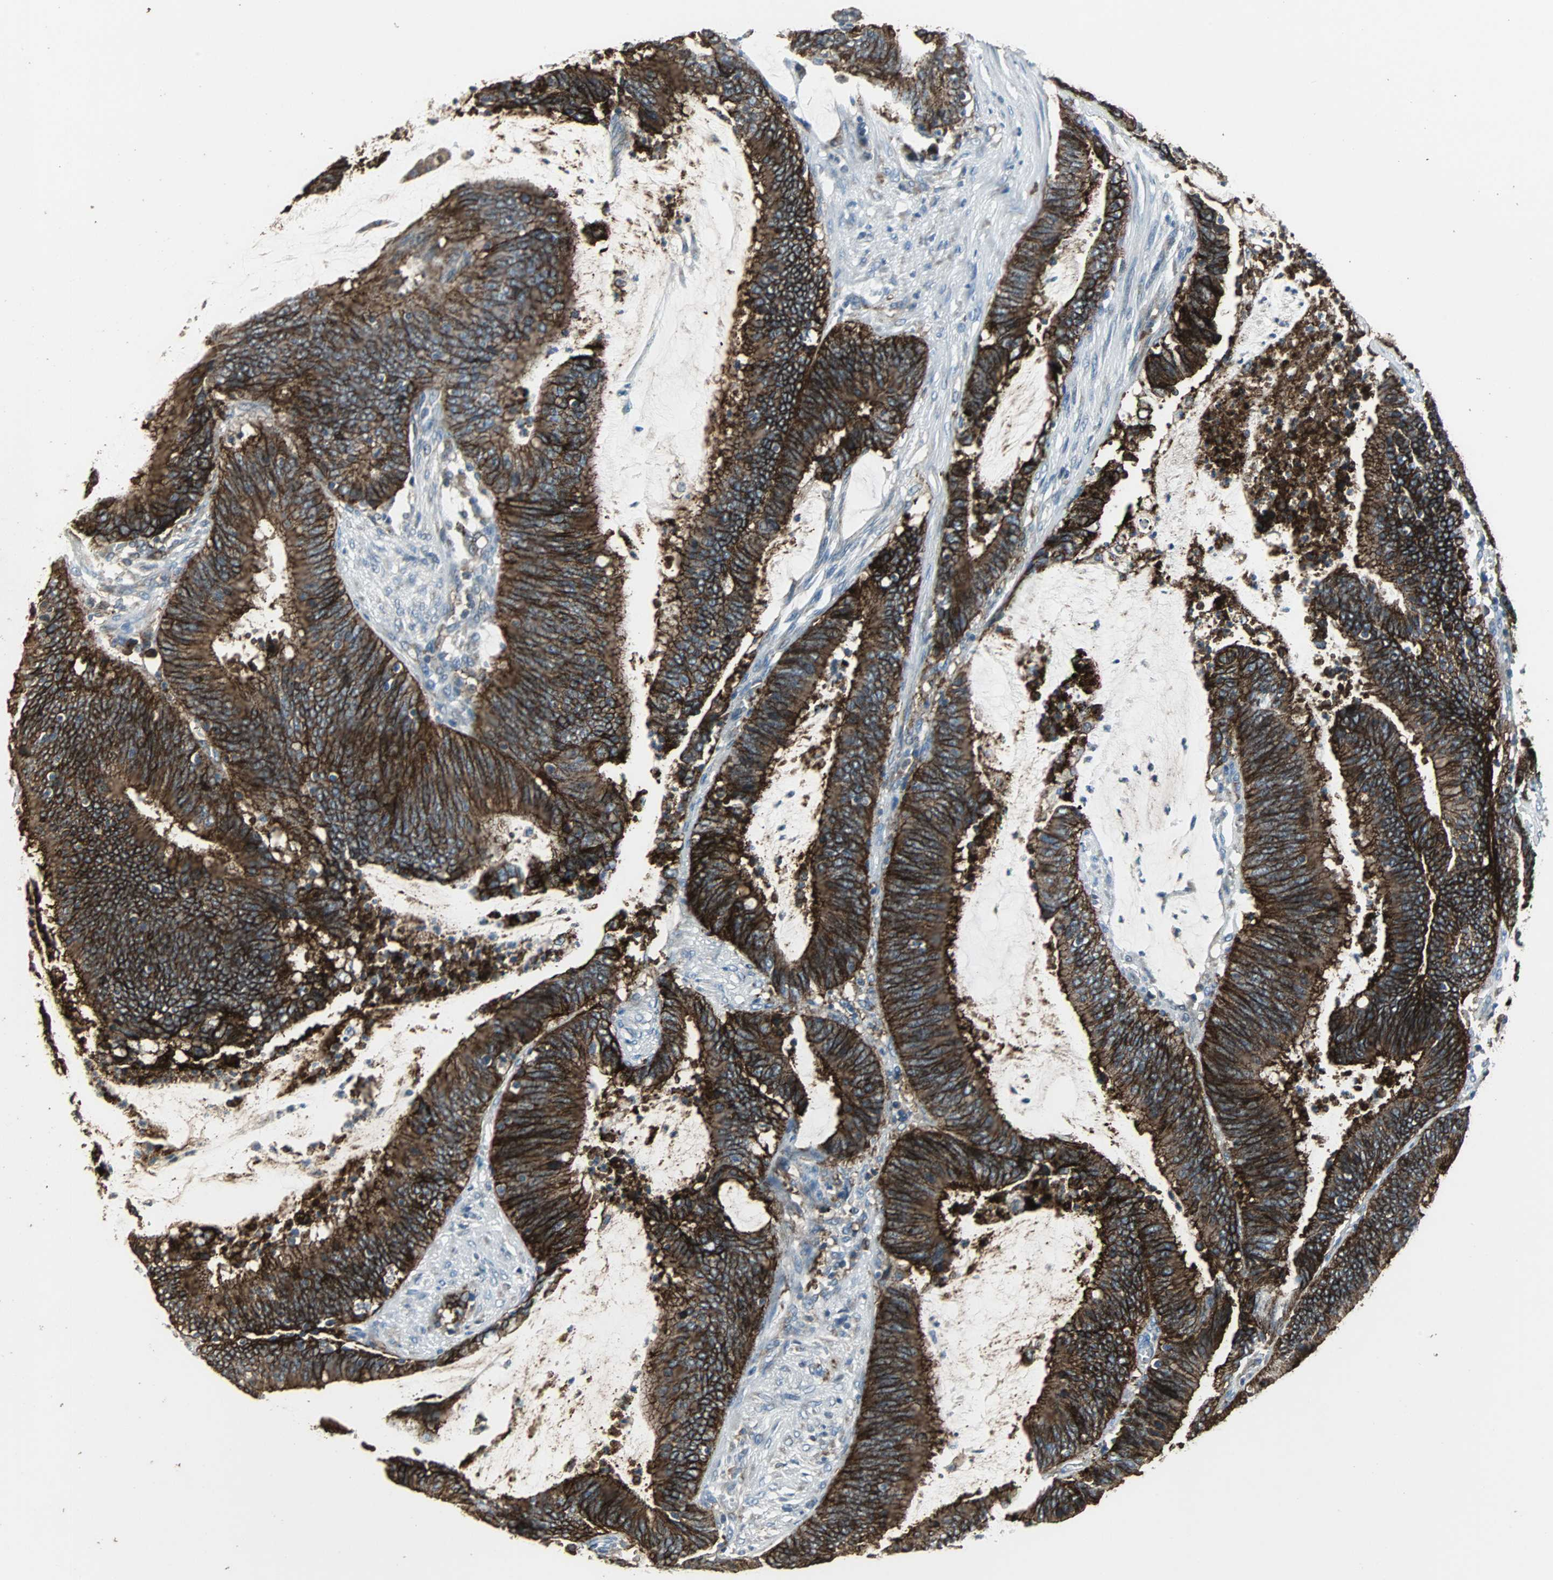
{"staining": {"intensity": "strong", "quantity": ">75%", "location": "cytoplasmic/membranous"}, "tissue": "colorectal cancer", "cell_type": "Tumor cells", "image_type": "cancer", "snomed": [{"axis": "morphology", "description": "Adenocarcinoma, NOS"}, {"axis": "topography", "description": "Rectum"}], "caption": "An immunohistochemistry micrograph of tumor tissue is shown. Protein staining in brown highlights strong cytoplasmic/membranous positivity in colorectal cancer within tumor cells.", "gene": "F11R", "patient": {"sex": "female", "age": 66}}